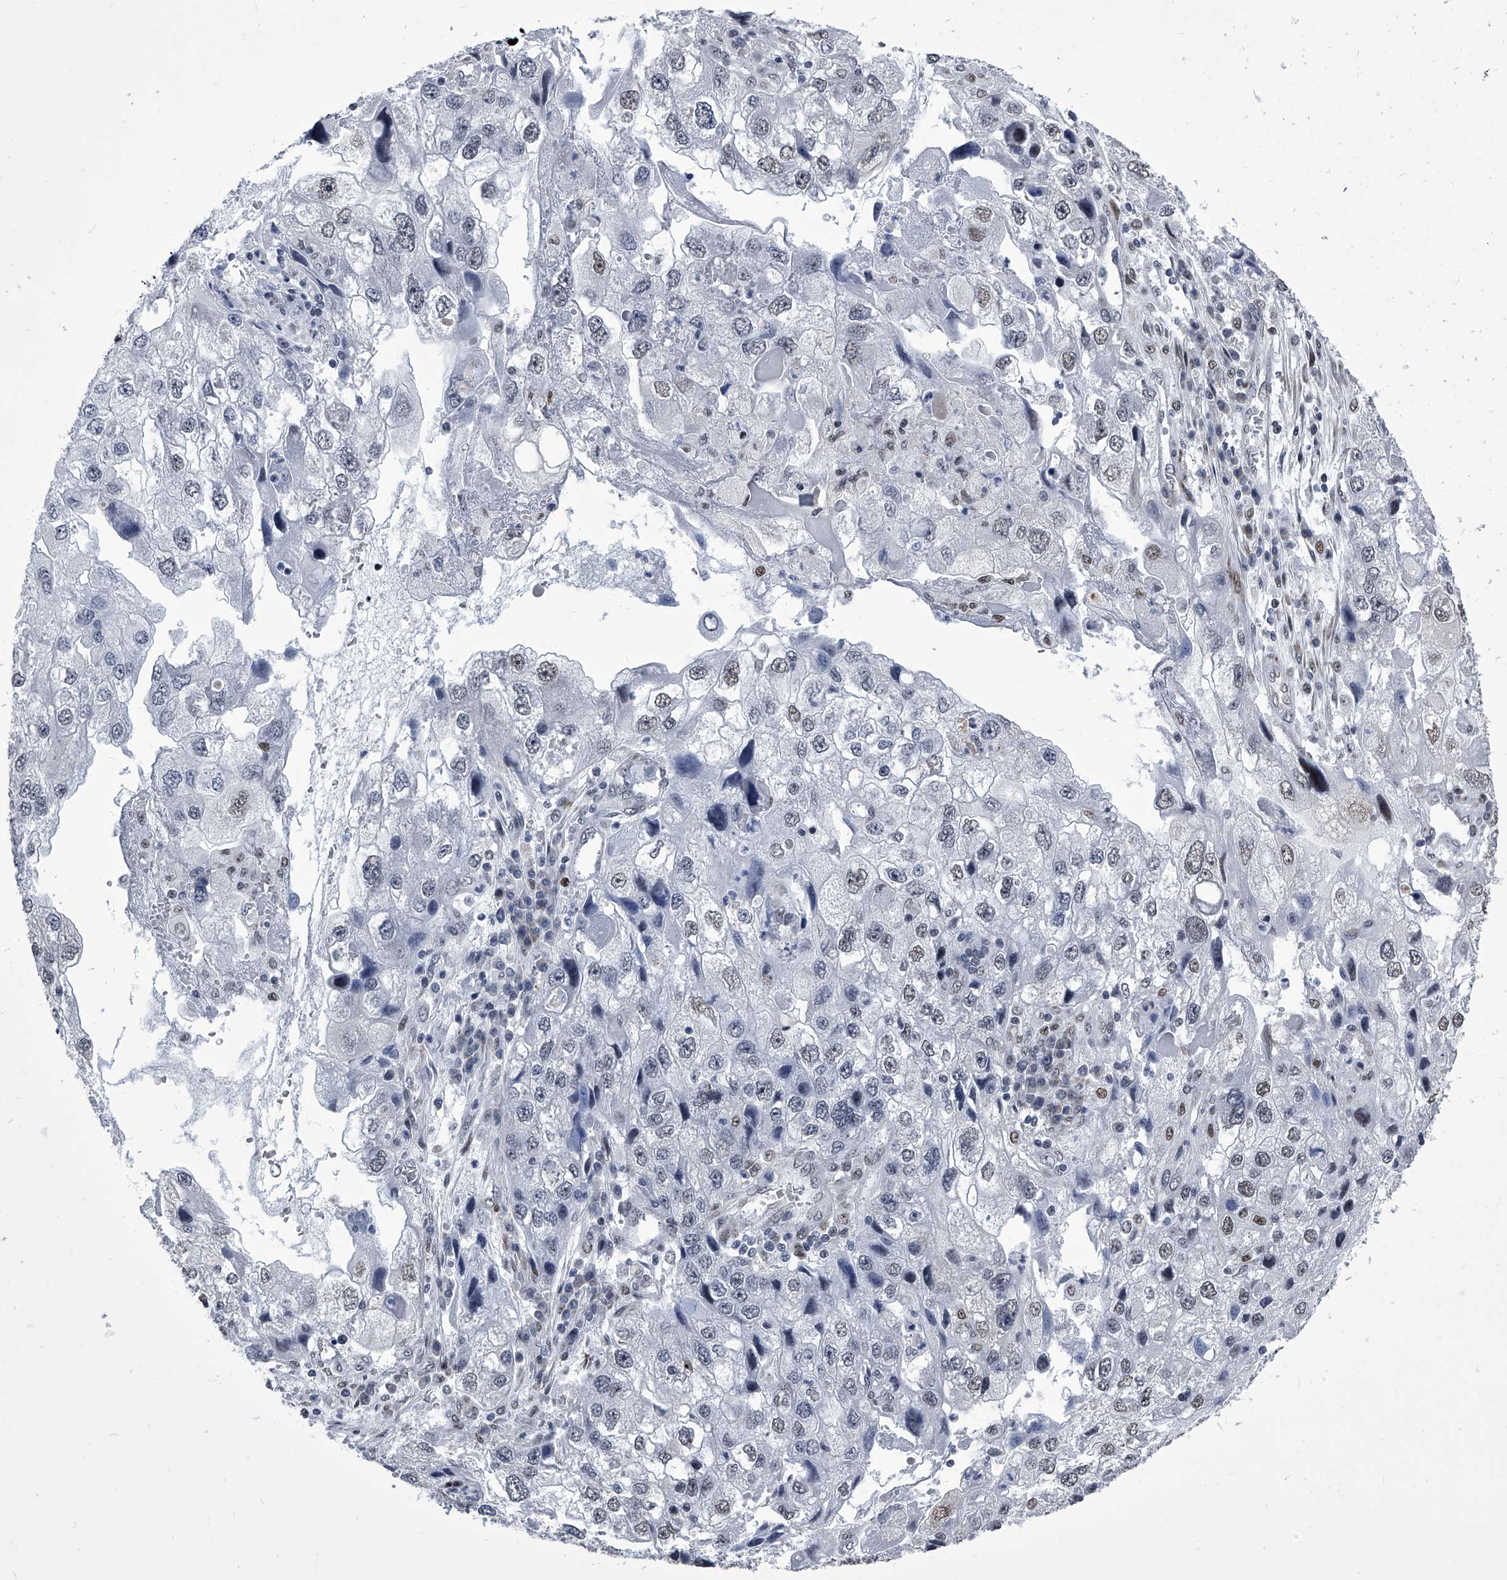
{"staining": {"intensity": "weak", "quantity": "<25%", "location": "nuclear"}, "tissue": "endometrial cancer", "cell_type": "Tumor cells", "image_type": "cancer", "snomed": [{"axis": "morphology", "description": "Adenocarcinoma, NOS"}, {"axis": "topography", "description": "Endometrium"}], "caption": "This is an IHC histopathology image of human adenocarcinoma (endometrial). There is no staining in tumor cells.", "gene": "CMTR1", "patient": {"sex": "female", "age": 49}}